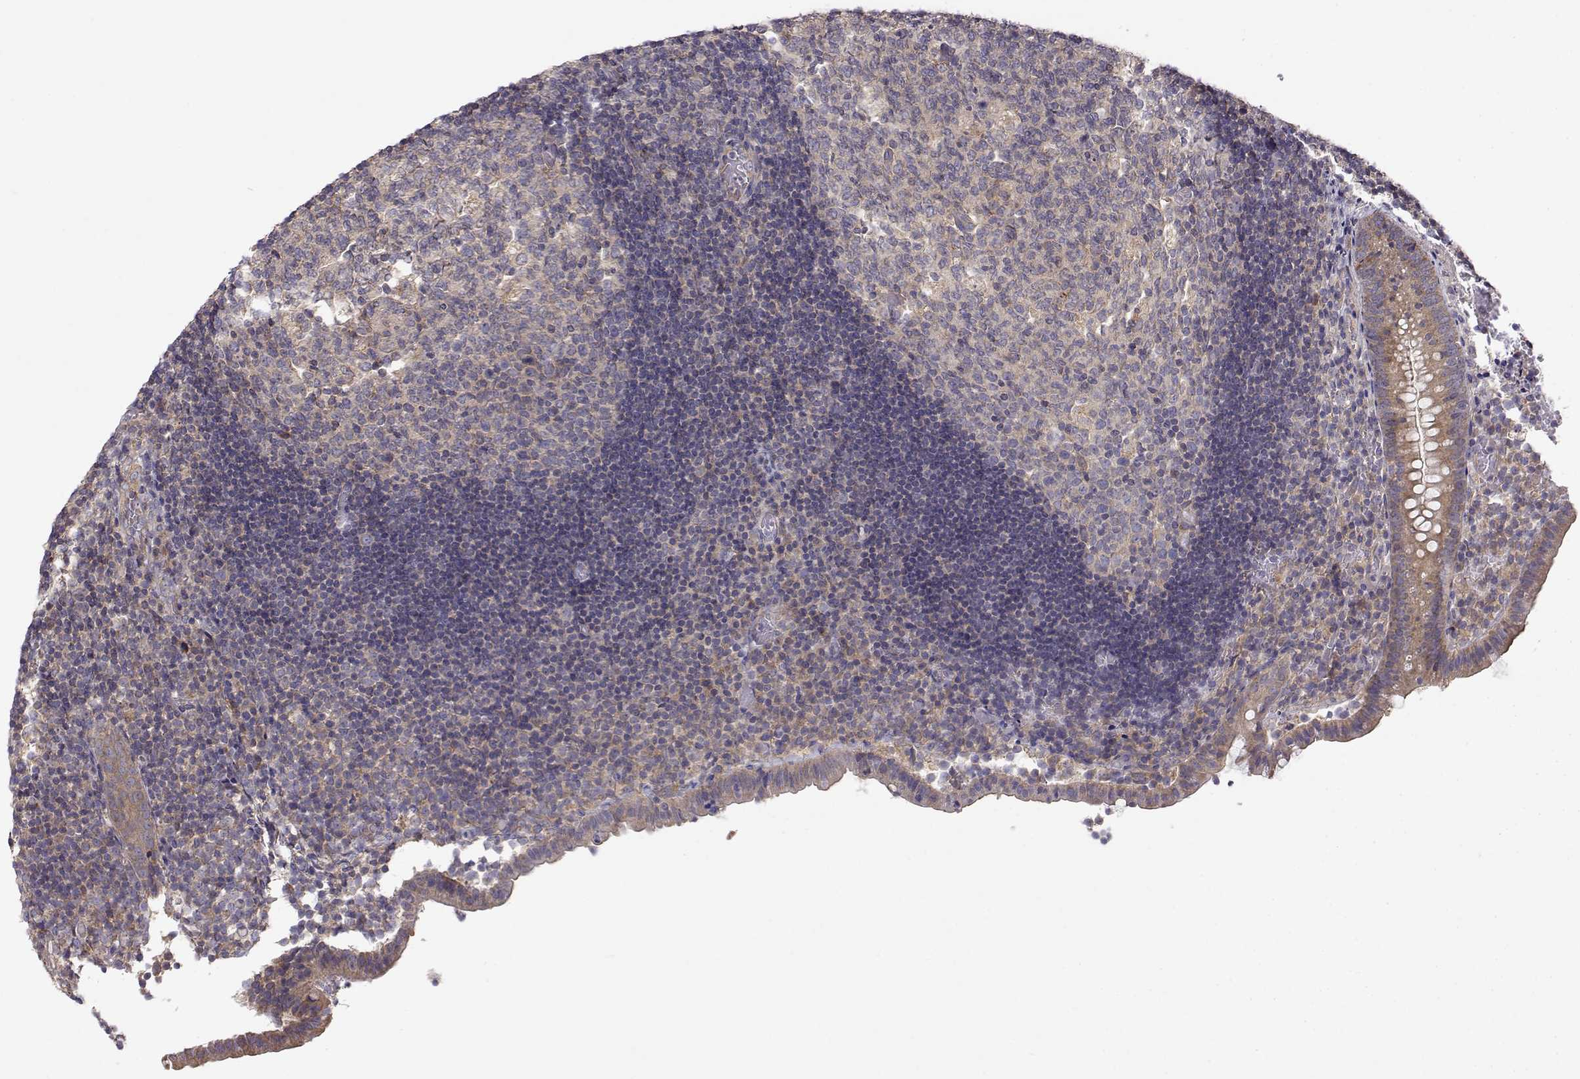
{"staining": {"intensity": "moderate", "quantity": ">75%", "location": "cytoplasmic/membranous"}, "tissue": "appendix", "cell_type": "Glandular cells", "image_type": "normal", "snomed": [{"axis": "morphology", "description": "Normal tissue, NOS"}, {"axis": "topography", "description": "Appendix"}], "caption": "High-magnification brightfield microscopy of unremarkable appendix stained with DAB (3,3'-diaminobenzidine) (brown) and counterstained with hematoxylin (blue). glandular cells exhibit moderate cytoplasmic/membranous expression is identified in about>75% of cells.", "gene": "PAIP1", "patient": {"sex": "female", "age": 32}}